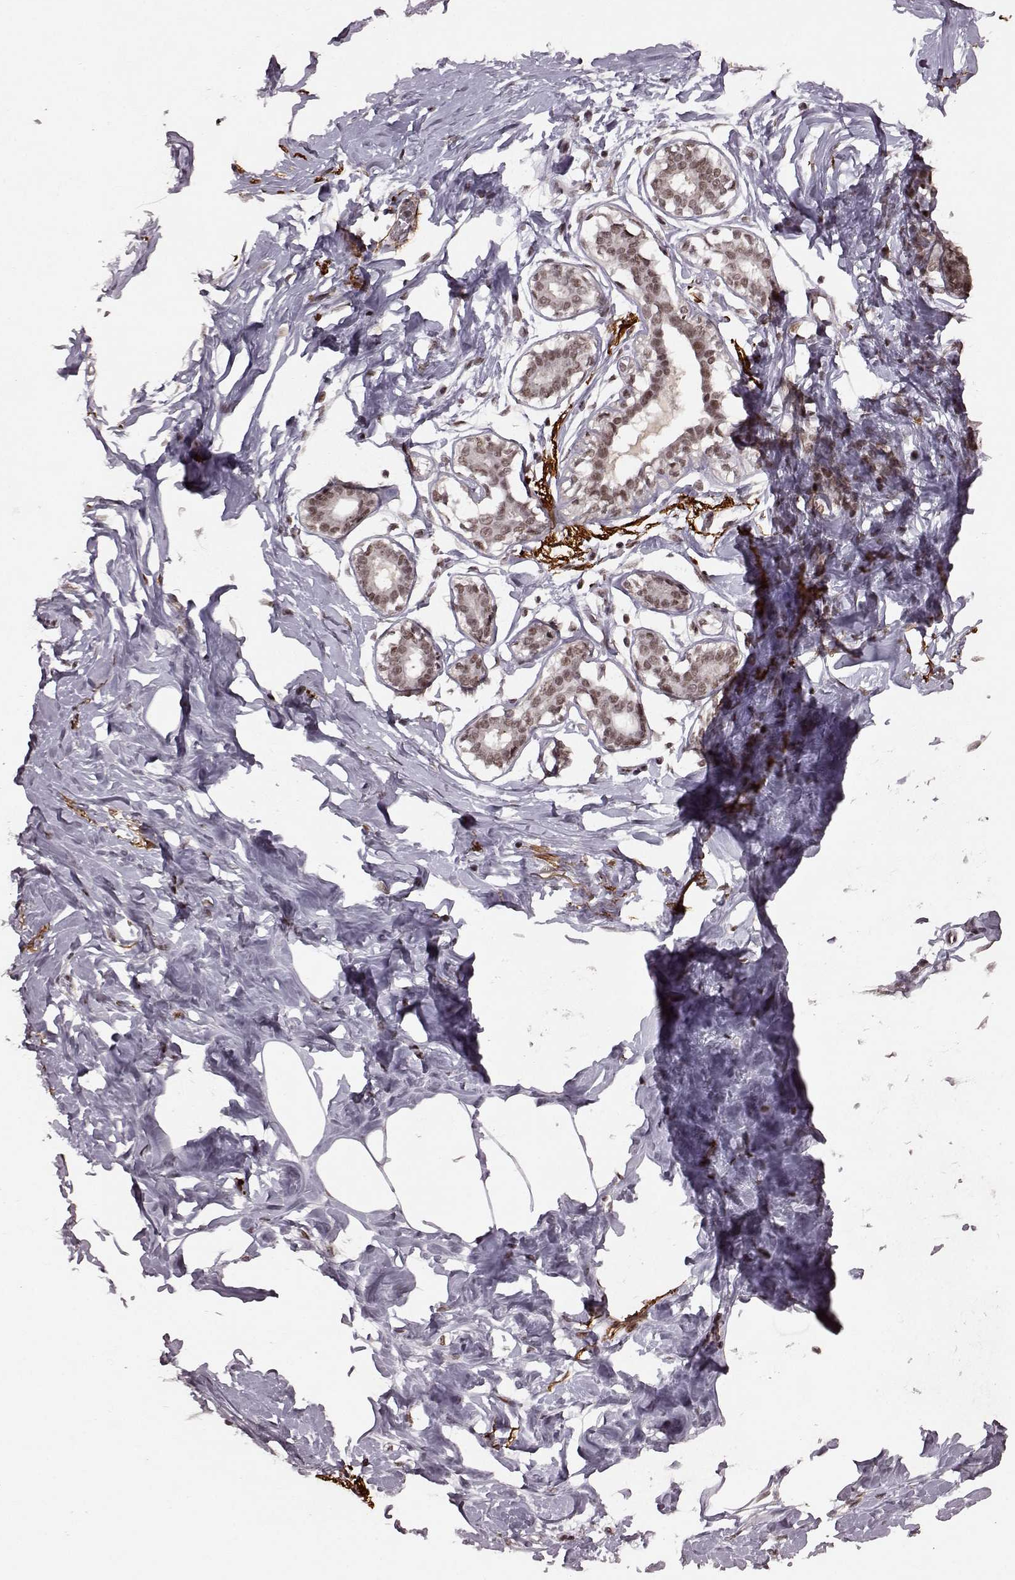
{"staining": {"intensity": "negative", "quantity": "none", "location": "none"}, "tissue": "breast", "cell_type": "Adipocytes", "image_type": "normal", "snomed": [{"axis": "morphology", "description": "Normal tissue, NOS"}, {"axis": "morphology", "description": "Lobular carcinoma, in situ"}, {"axis": "topography", "description": "Breast"}], "caption": "This is an immunohistochemistry photomicrograph of benign human breast. There is no positivity in adipocytes.", "gene": "RRAGD", "patient": {"sex": "female", "age": 35}}